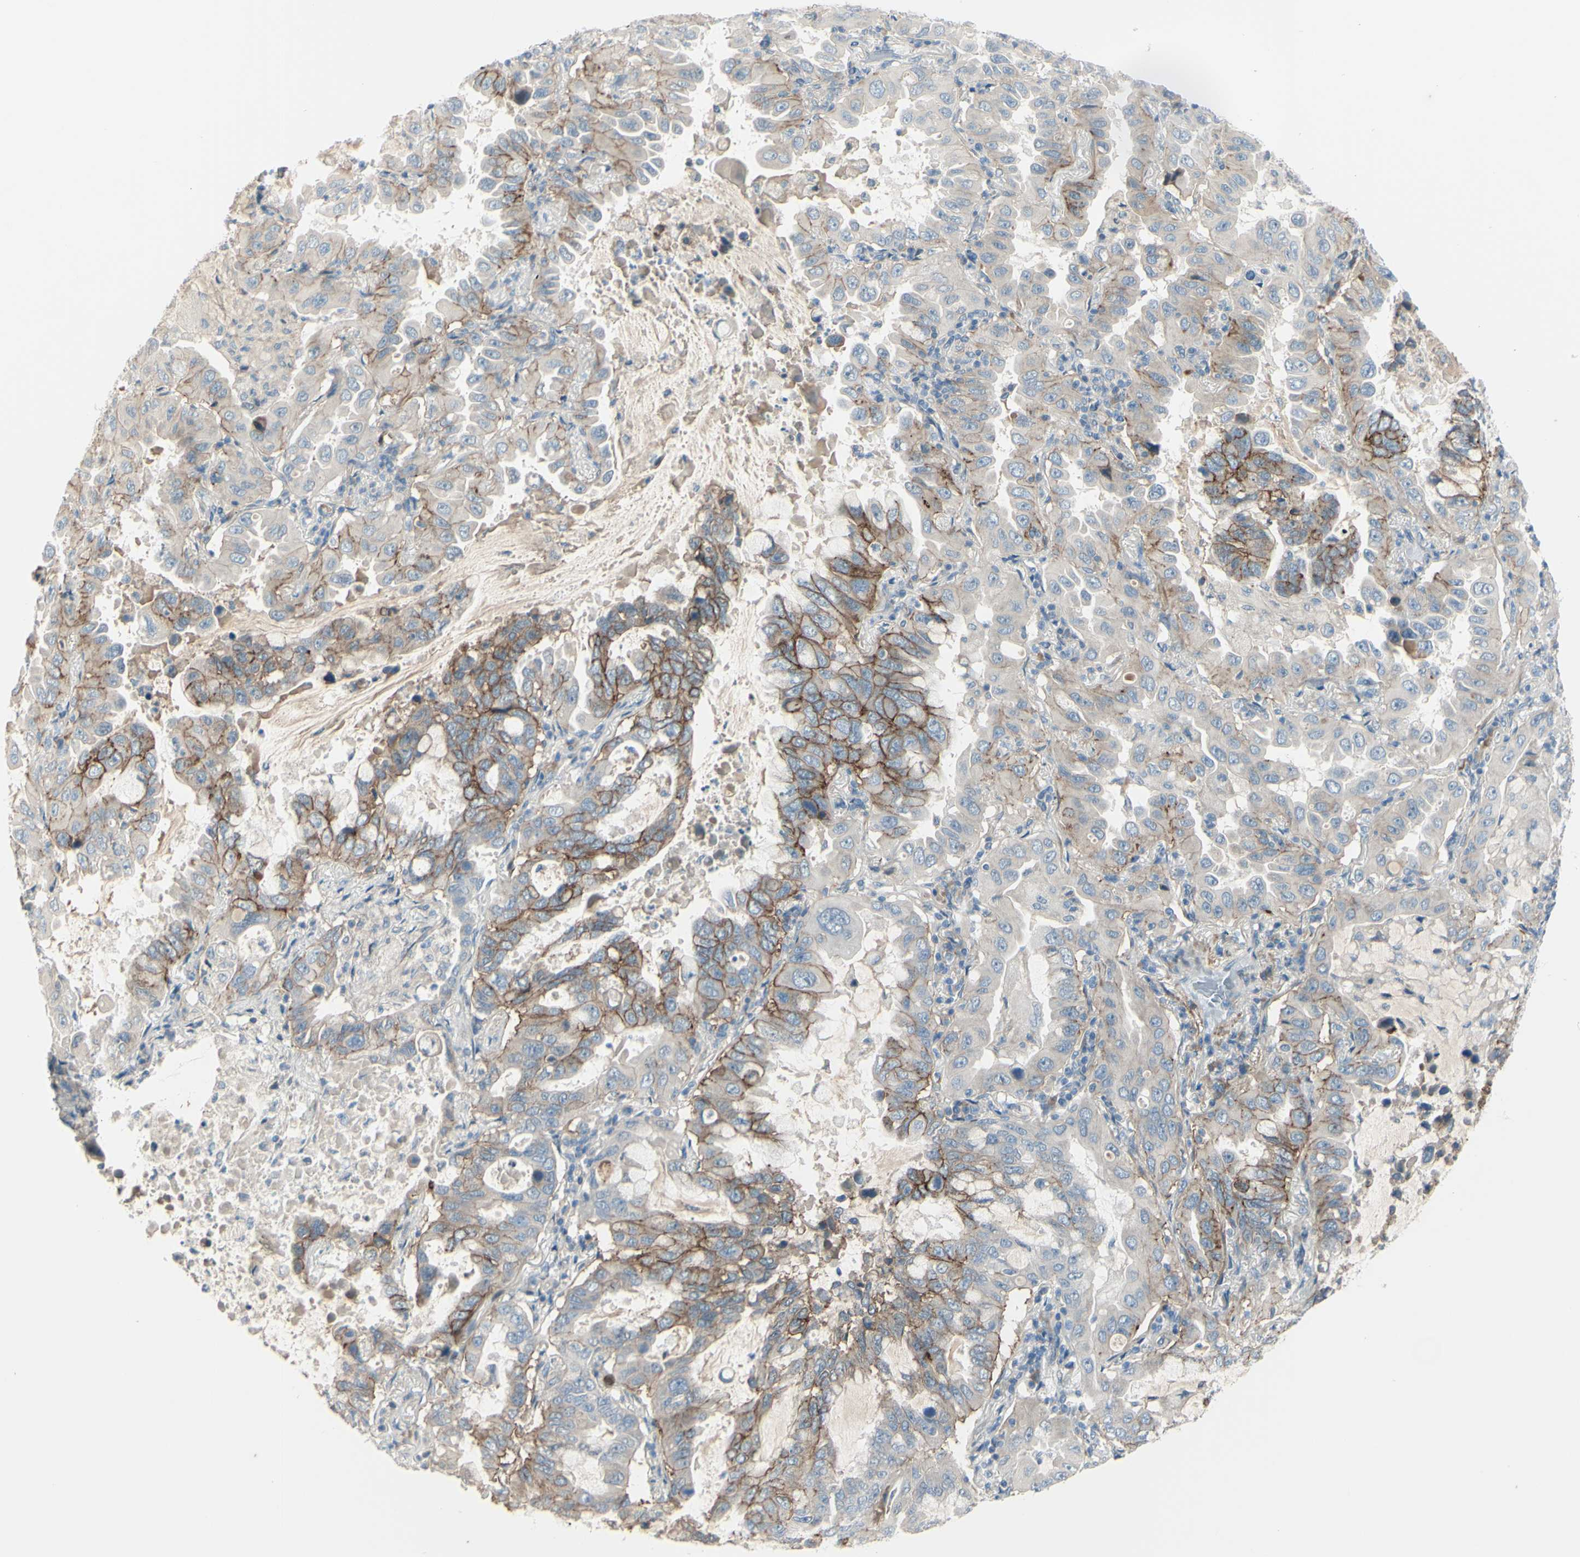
{"staining": {"intensity": "moderate", "quantity": "25%-75%", "location": "cytoplasmic/membranous"}, "tissue": "lung cancer", "cell_type": "Tumor cells", "image_type": "cancer", "snomed": [{"axis": "morphology", "description": "Adenocarcinoma, NOS"}, {"axis": "topography", "description": "Lung"}], "caption": "Lung cancer (adenocarcinoma) was stained to show a protein in brown. There is medium levels of moderate cytoplasmic/membranous staining in about 25%-75% of tumor cells.", "gene": "LRRK1", "patient": {"sex": "male", "age": 64}}